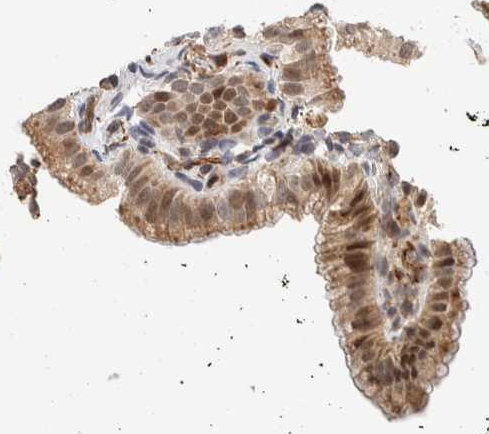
{"staining": {"intensity": "moderate", "quantity": ">75%", "location": "cytoplasmic/membranous"}, "tissue": "gallbladder", "cell_type": "Glandular cells", "image_type": "normal", "snomed": [{"axis": "morphology", "description": "Normal tissue, NOS"}, {"axis": "topography", "description": "Gallbladder"}], "caption": "A histopathology image showing moderate cytoplasmic/membranous expression in about >75% of glandular cells in benign gallbladder, as visualized by brown immunohistochemical staining.", "gene": "NSMAF", "patient": {"sex": "male", "age": 38}}